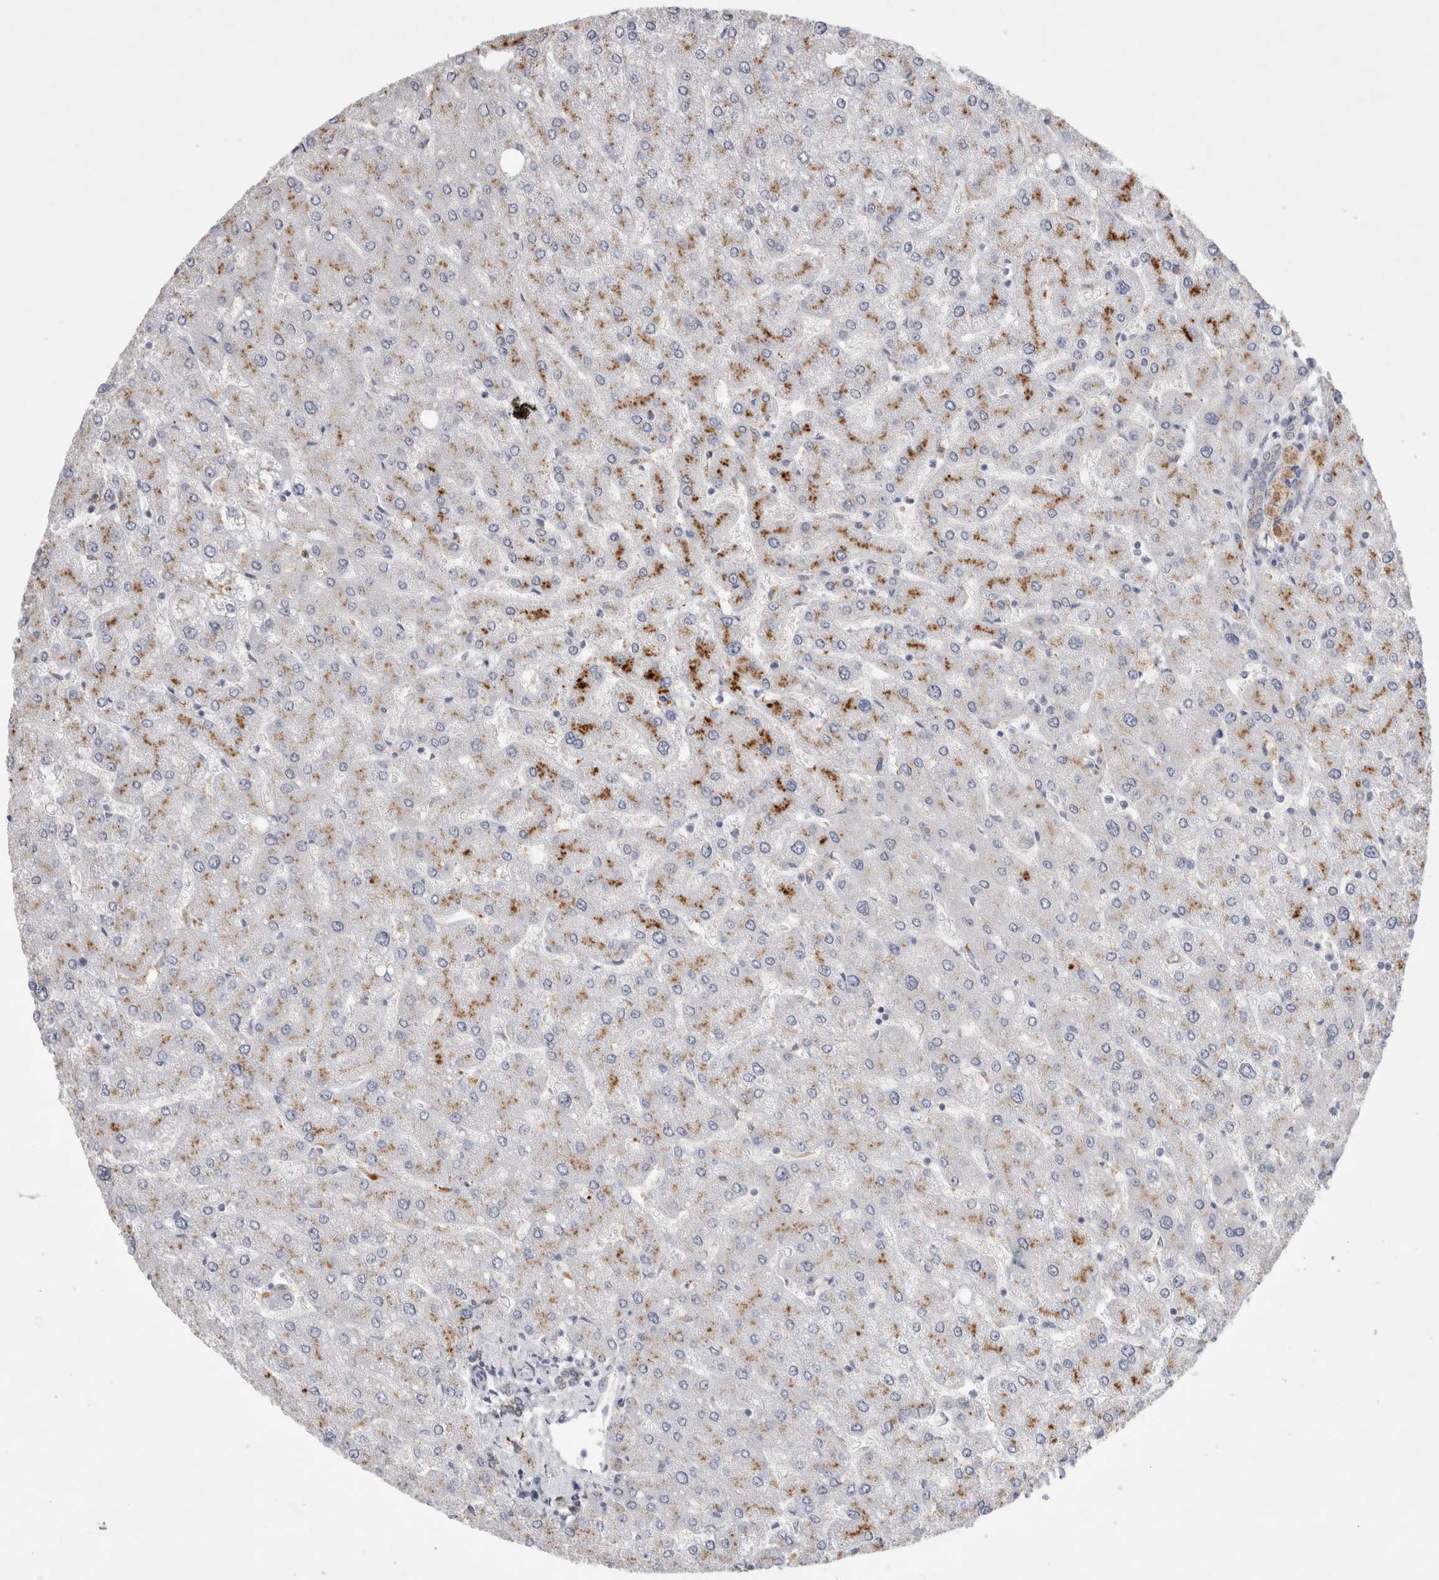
{"staining": {"intensity": "negative", "quantity": "none", "location": "none"}, "tissue": "liver", "cell_type": "Cholangiocytes", "image_type": "normal", "snomed": [{"axis": "morphology", "description": "Normal tissue, NOS"}, {"axis": "topography", "description": "Liver"}], "caption": "The photomicrograph reveals no staining of cholangiocytes in unremarkable liver.", "gene": "GAA", "patient": {"sex": "male", "age": 55}}